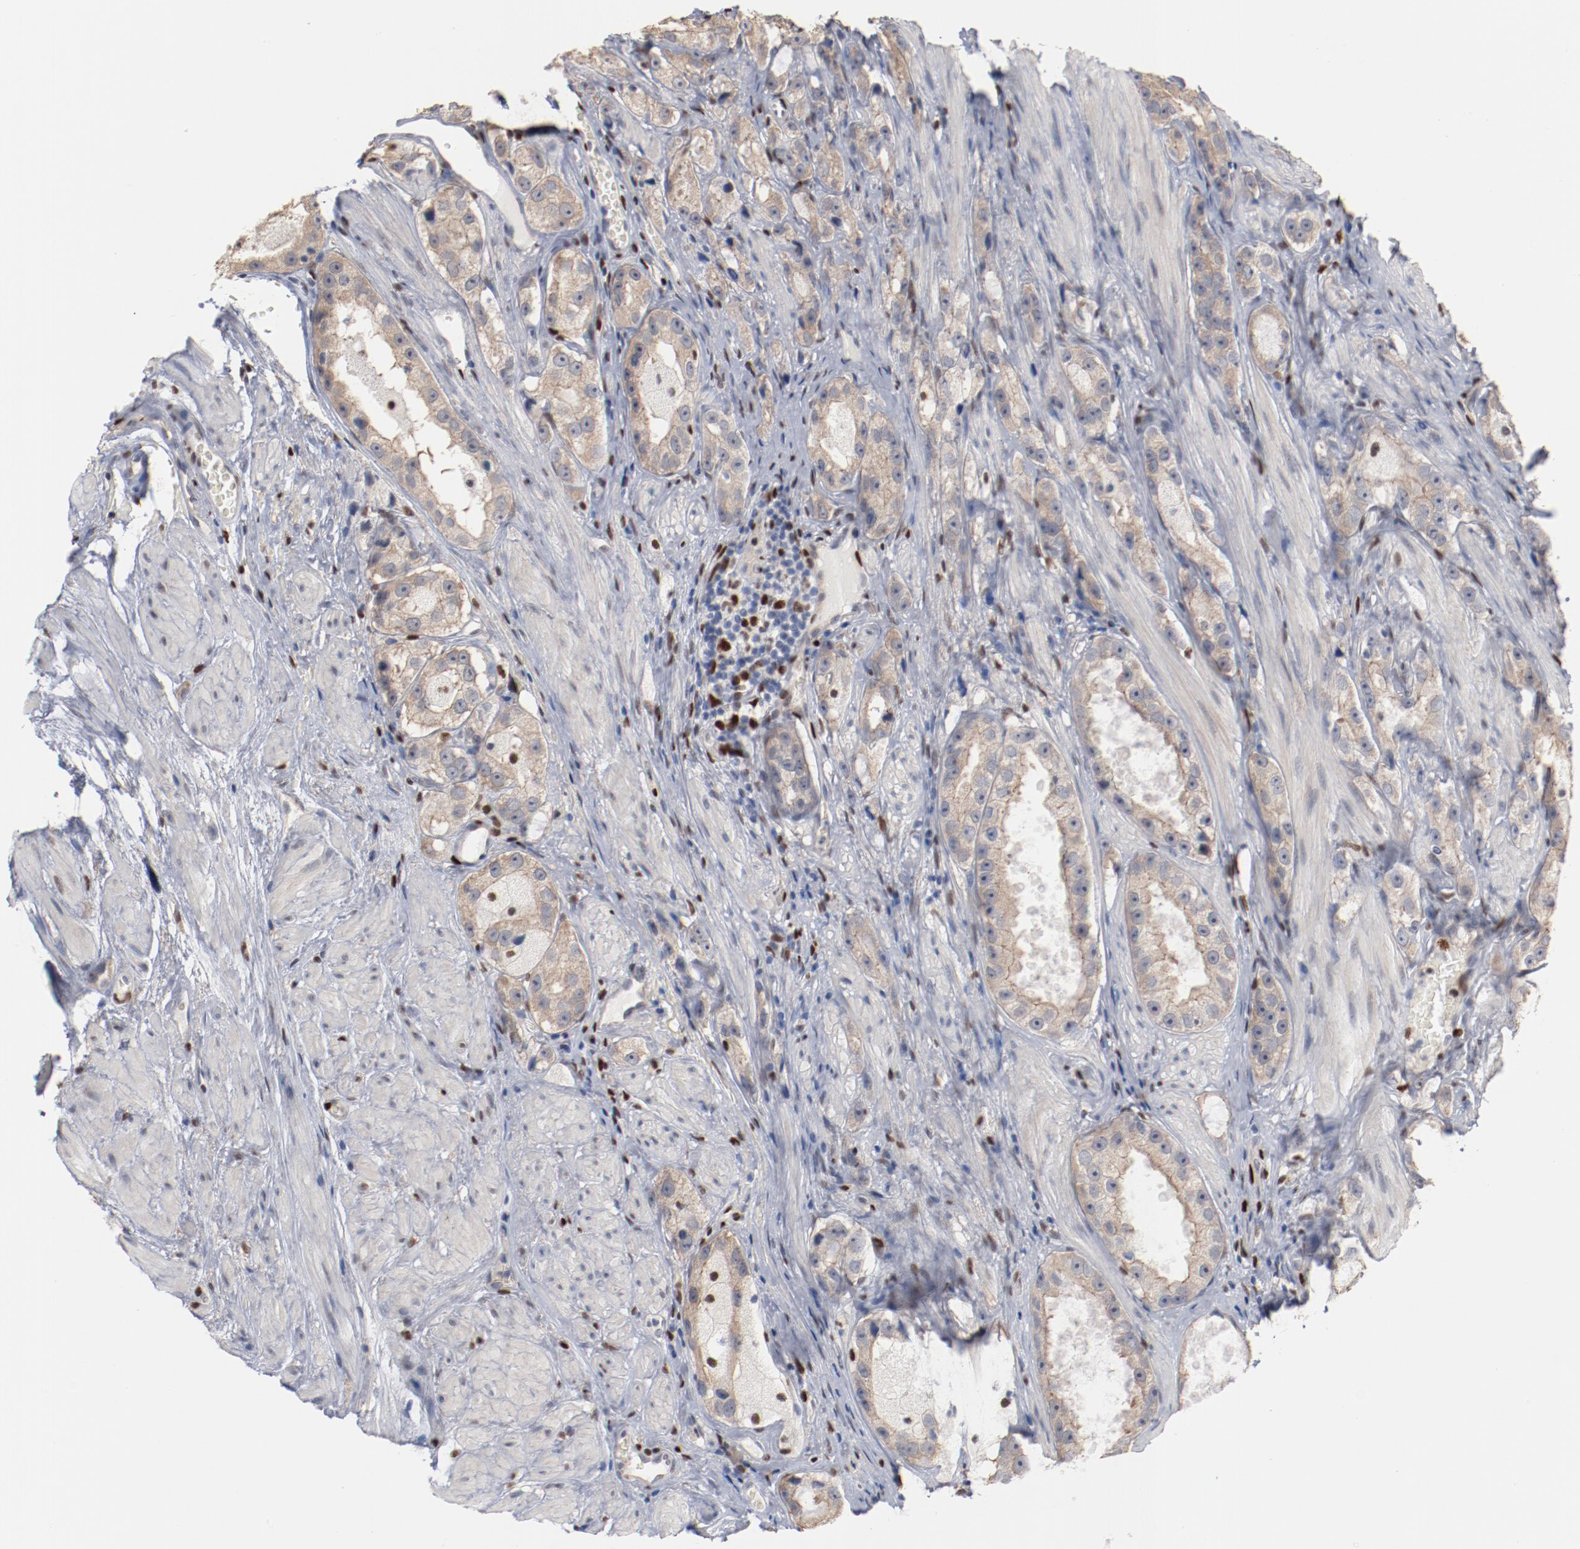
{"staining": {"intensity": "negative", "quantity": "none", "location": "none"}, "tissue": "prostate cancer", "cell_type": "Tumor cells", "image_type": "cancer", "snomed": [{"axis": "morphology", "description": "Adenocarcinoma, High grade"}, {"axis": "topography", "description": "Prostate"}], "caption": "Tumor cells are negative for brown protein staining in prostate high-grade adenocarcinoma.", "gene": "ZEB2", "patient": {"sex": "male", "age": 63}}